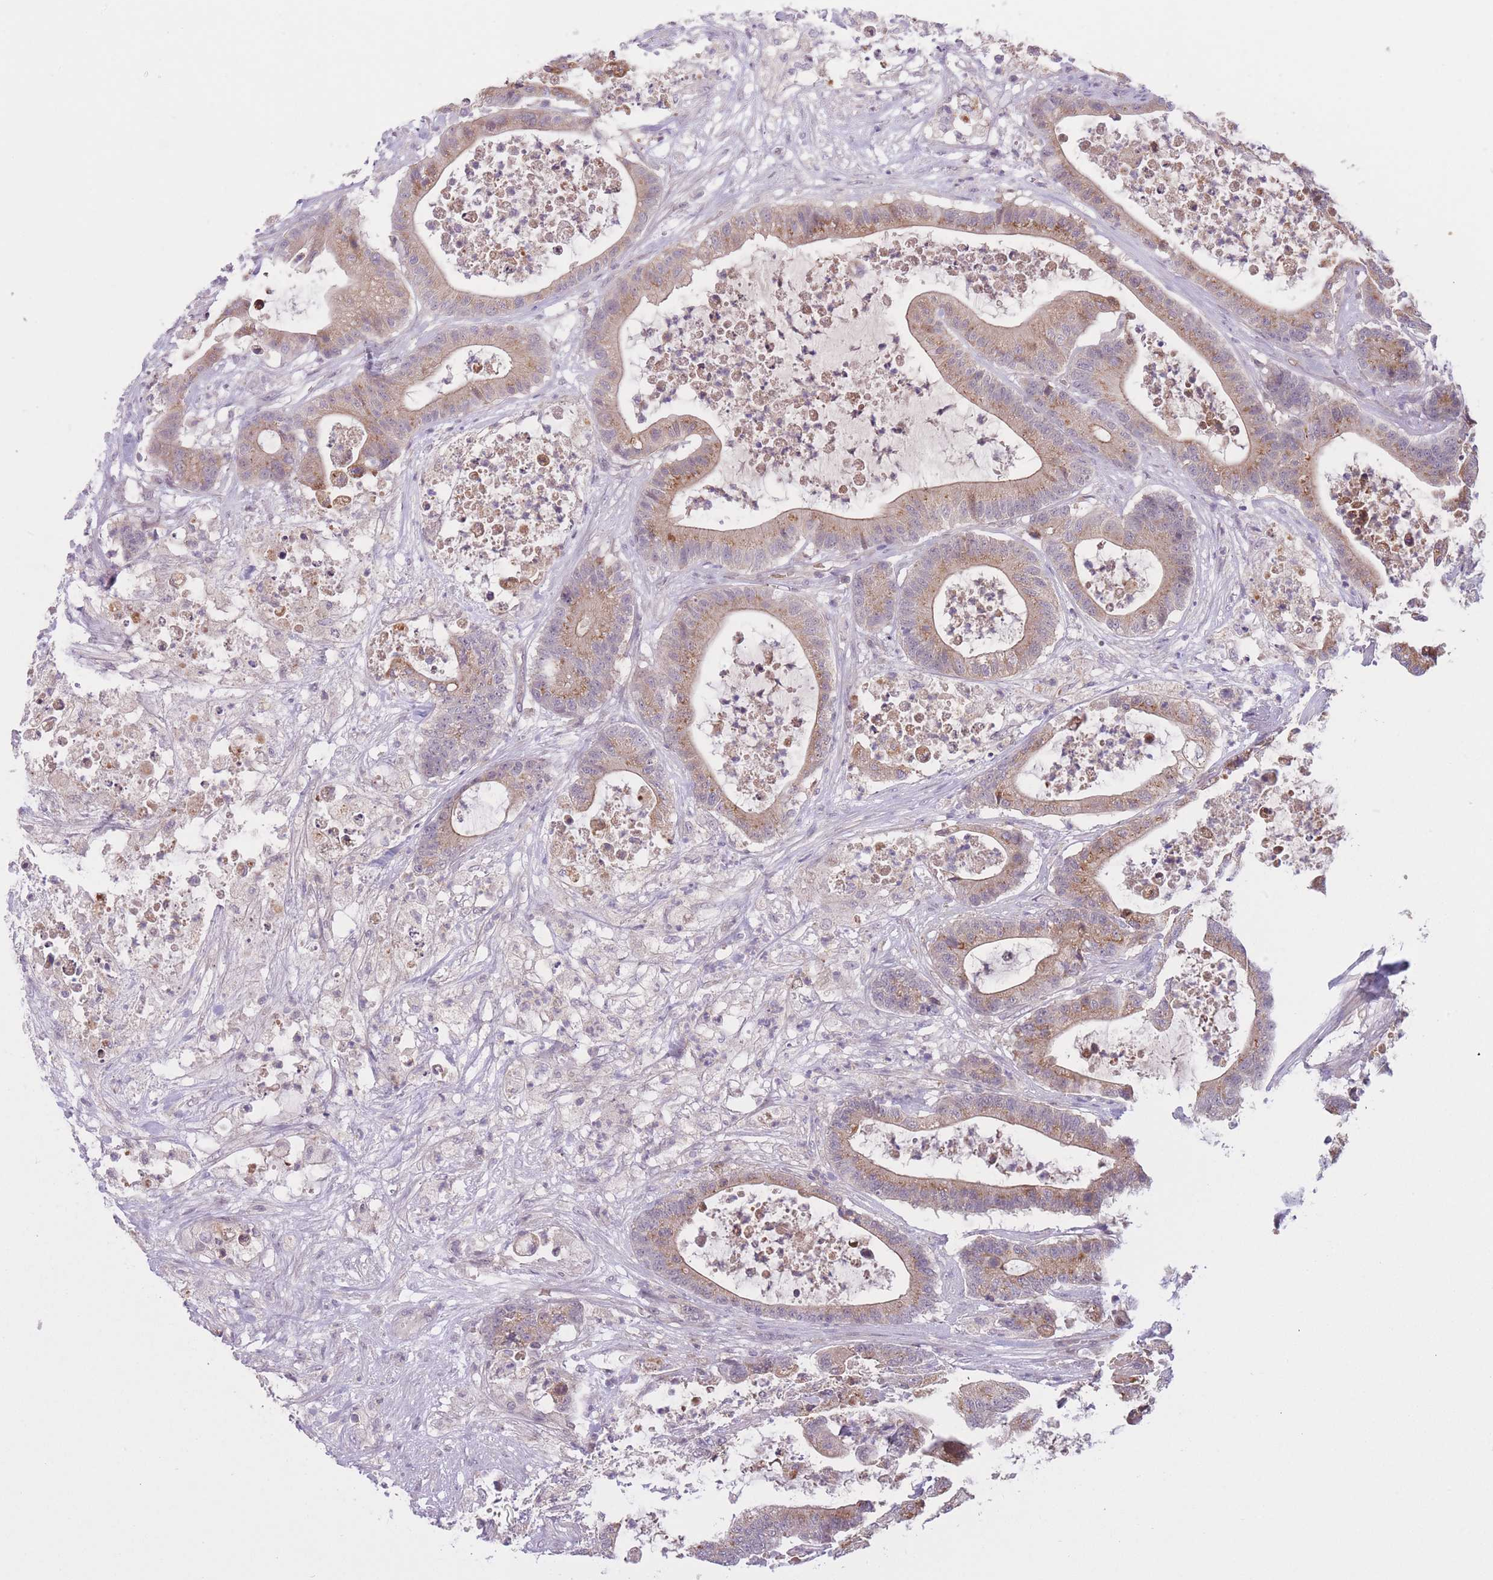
{"staining": {"intensity": "moderate", "quantity": "25%-75%", "location": "cytoplasmic/membranous"}, "tissue": "colorectal cancer", "cell_type": "Tumor cells", "image_type": "cancer", "snomed": [{"axis": "morphology", "description": "Adenocarcinoma, NOS"}, {"axis": "topography", "description": "Colon"}], "caption": "Tumor cells display medium levels of moderate cytoplasmic/membranous positivity in approximately 25%-75% of cells in human adenocarcinoma (colorectal). (IHC, brightfield microscopy, high magnification).", "gene": "FUT5", "patient": {"sex": "female", "age": 84}}